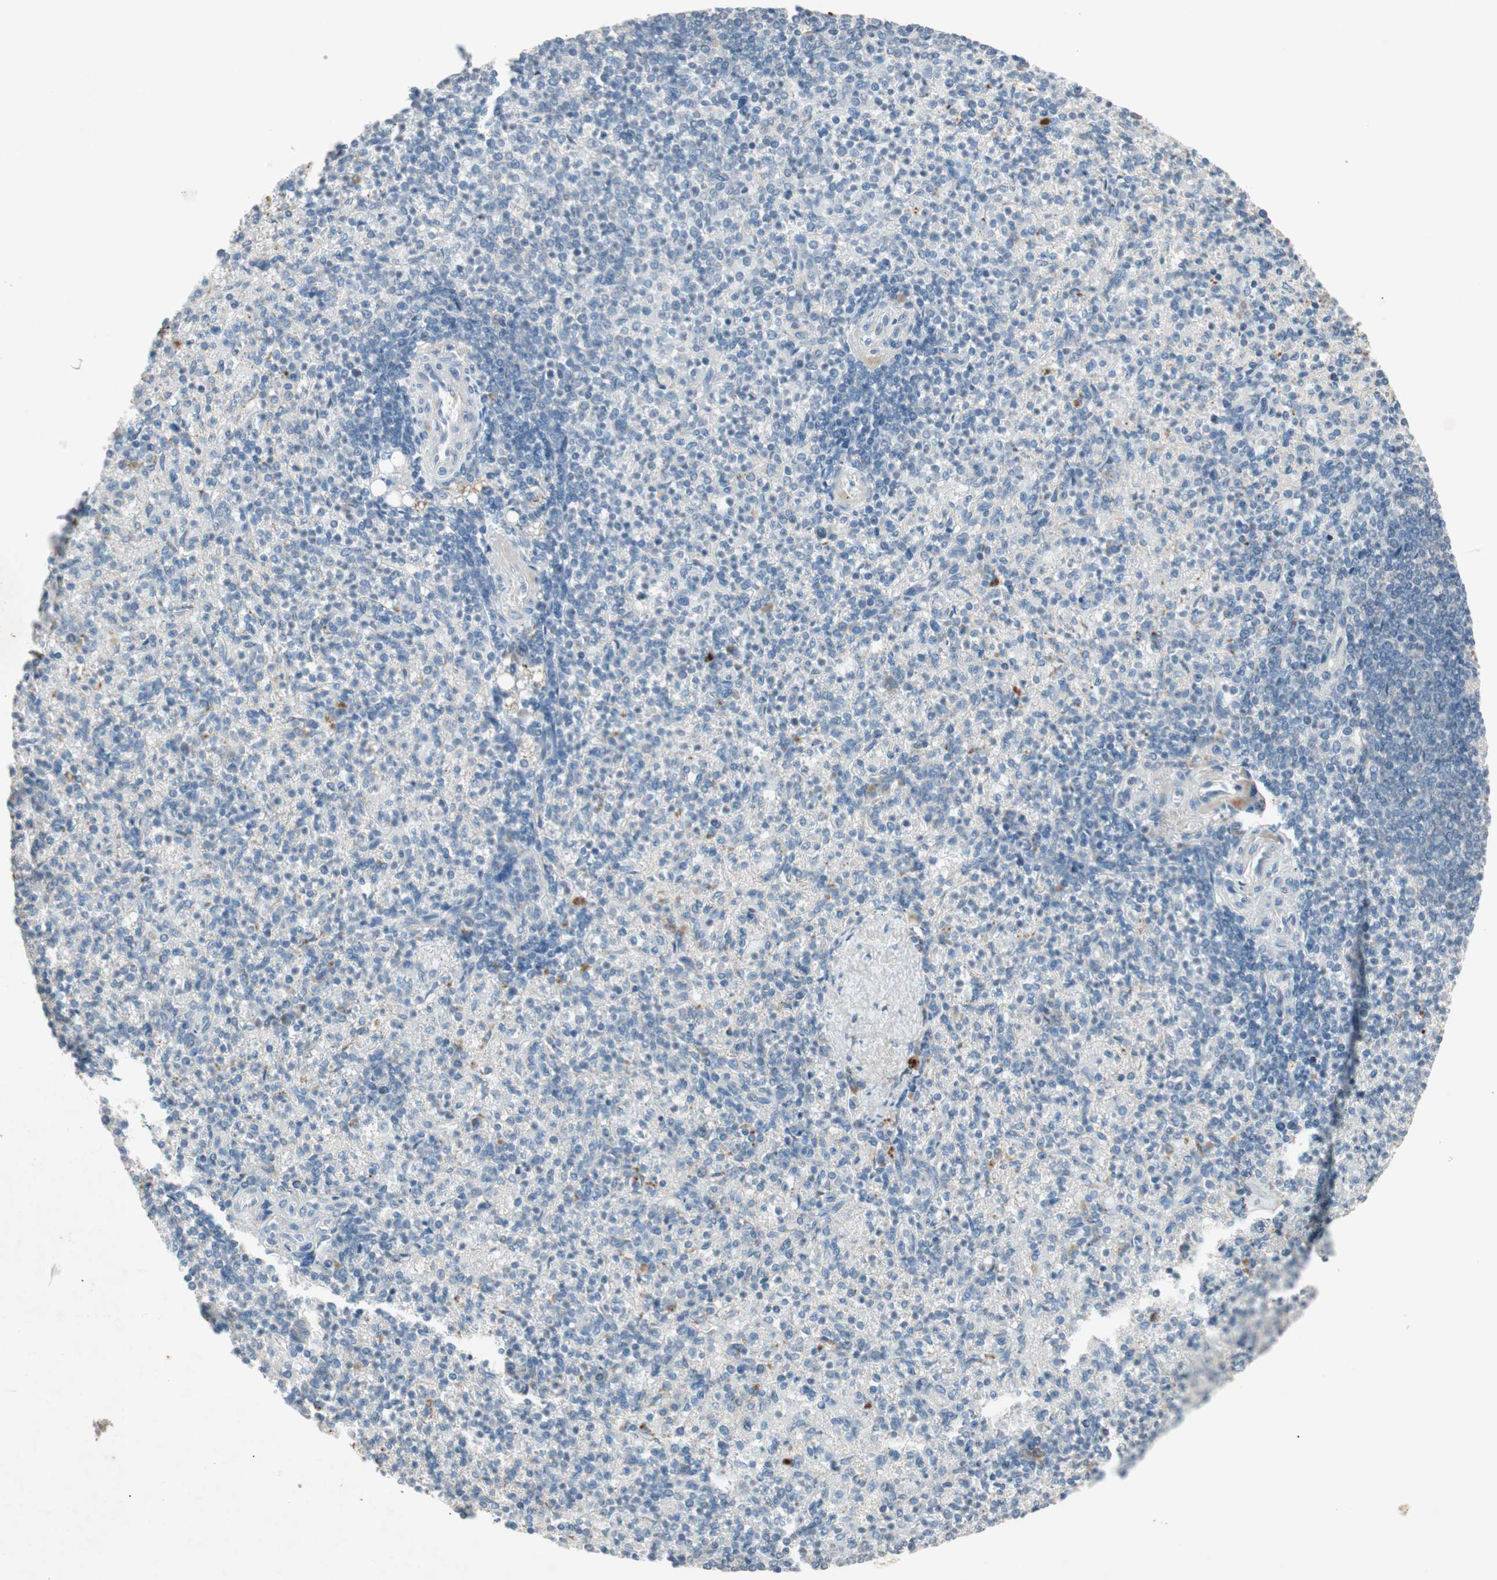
{"staining": {"intensity": "moderate", "quantity": "<25%", "location": "cytoplasmic/membranous"}, "tissue": "spleen", "cell_type": "Cells in red pulp", "image_type": "normal", "snomed": [{"axis": "morphology", "description": "Normal tissue, NOS"}, {"axis": "topography", "description": "Spleen"}], "caption": "Spleen stained with DAB IHC shows low levels of moderate cytoplasmic/membranous expression in about <25% of cells in red pulp.", "gene": "APOO", "patient": {"sex": "female", "age": 74}}